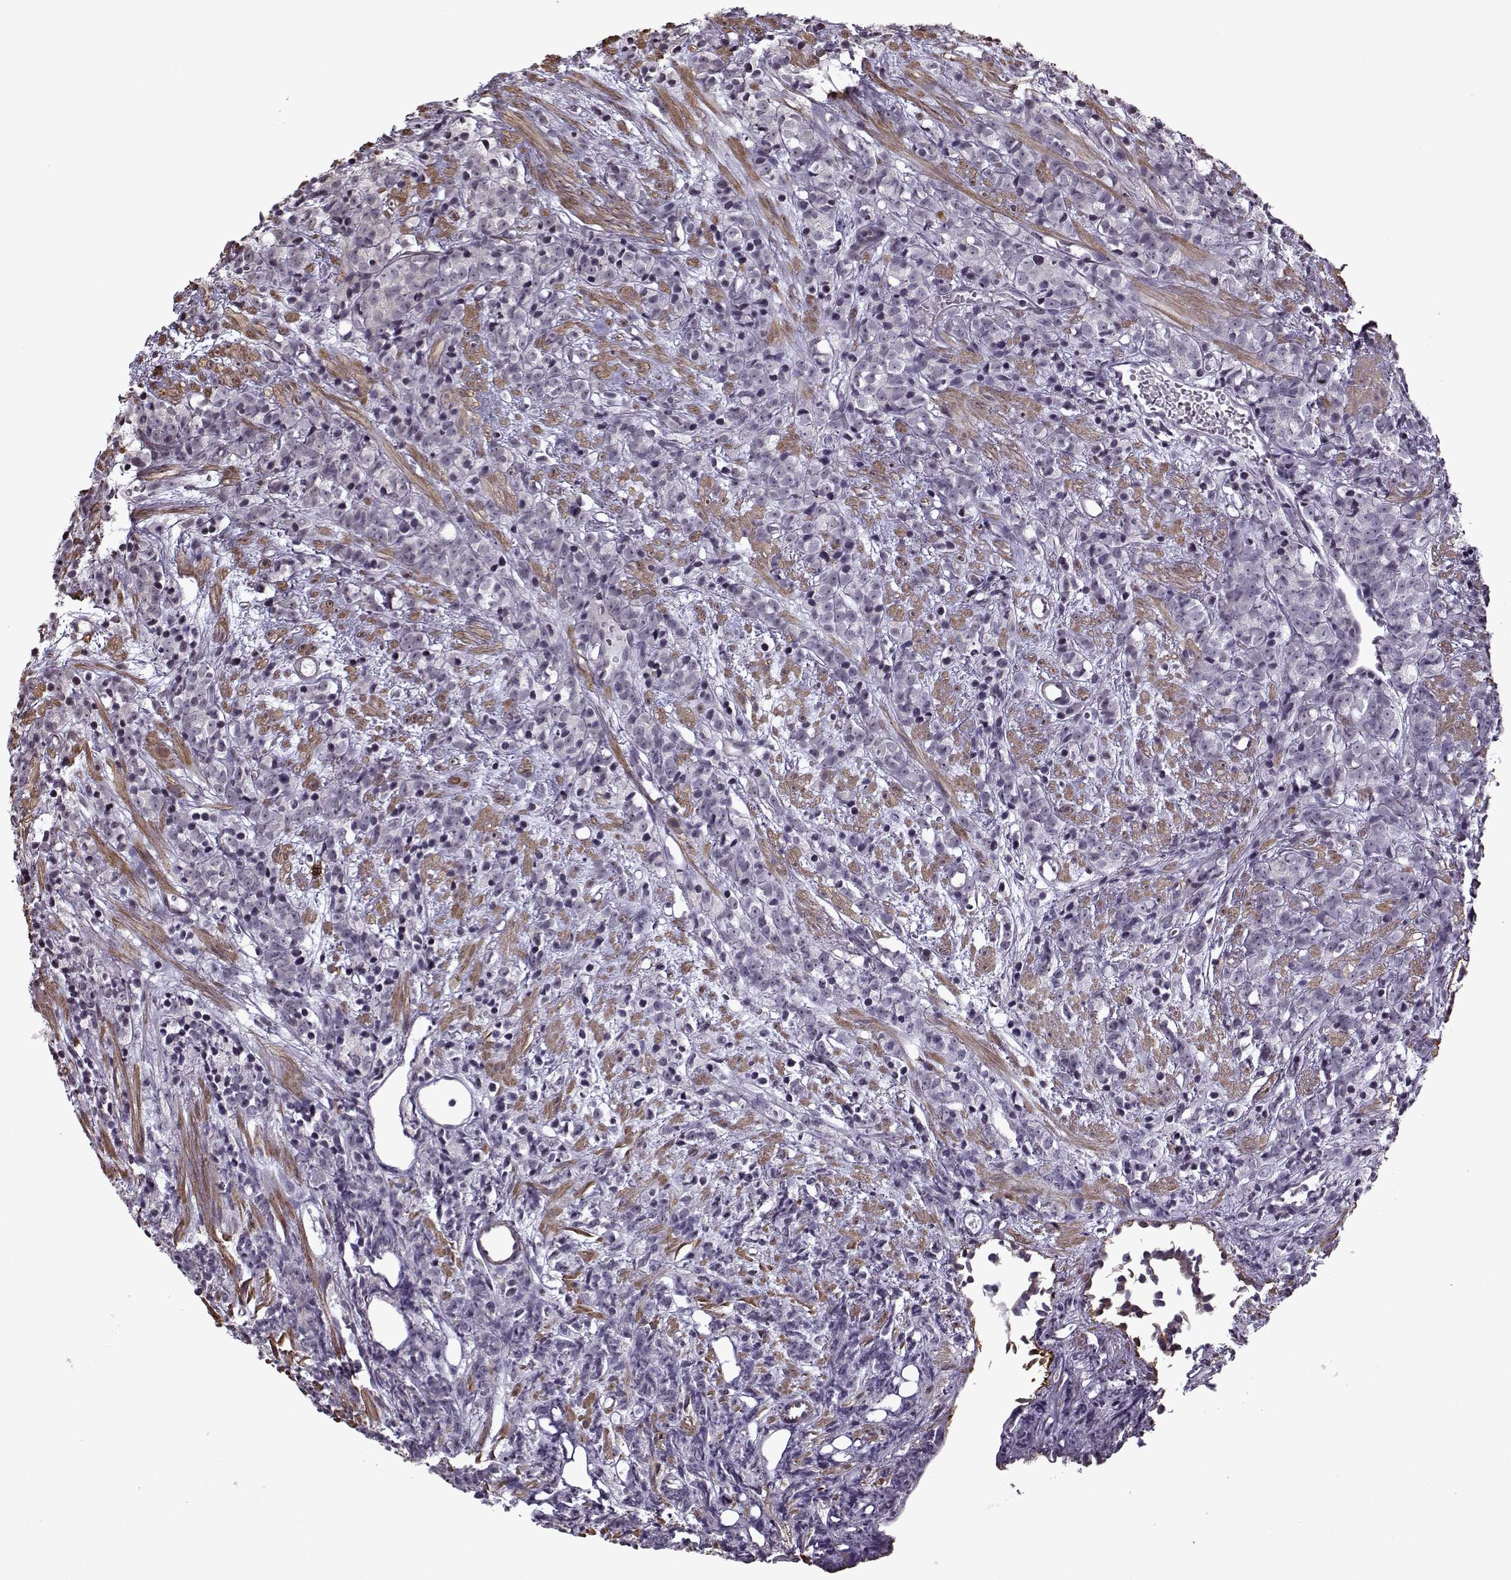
{"staining": {"intensity": "negative", "quantity": "none", "location": "none"}, "tissue": "prostate cancer", "cell_type": "Tumor cells", "image_type": "cancer", "snomed": [{"axis": "morphology", "description": "Adenocarcinoma, High grade"}, {"axis": "topography", "description": "Prostate"}], "caption": "Immunohistochemistry image of human prostate adenocarcinoma (high-grade) stained for a protein (brown), which shows no staining in tumor cells.", "gene": "KRT9", "patient": {"sex": "male", "age": 81}}